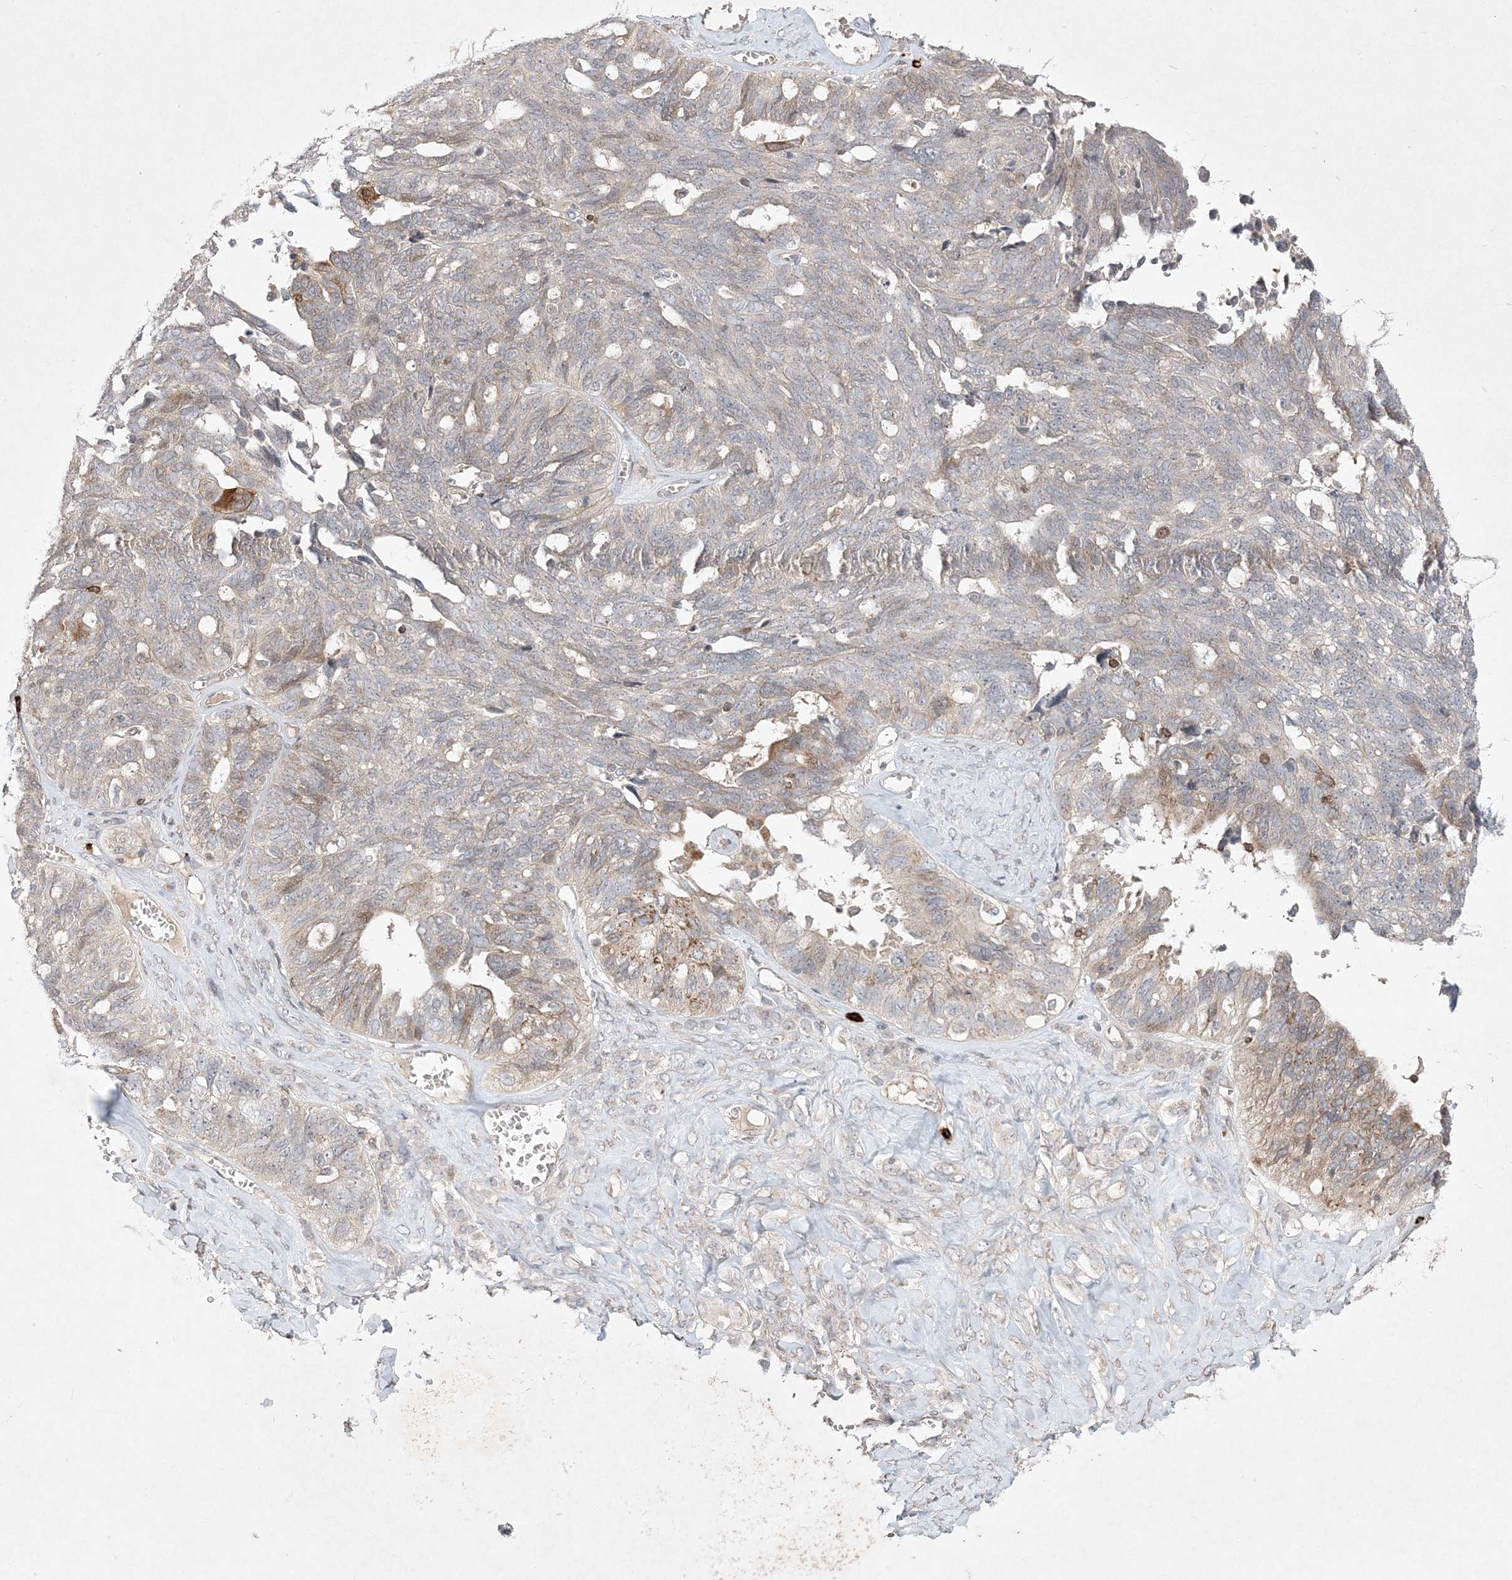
{"staining": {"intensity": "weak", "quantity": "25%-75%", "location": "cytoplasmic/membranous"}, "tissue": "ovarian cancer", "cell_type": "Tumor cells", "image_type": "cancer", "snomed": [{"axis": "morphology", "description": "Cystadenocarcinoma, serous, NOS"}, {"axis": "topography", "description": "Ovary"}], "caption": "This histopathology image exhibits immunohistochemistry staining of human ovarian serous cystadenocarcinoma, with low weak cytoplasmic/membranous staining in approximately 25%-75% of tumor cells.", "gene": "CLNK", "patient": {"sex": "female", "age": 79}}